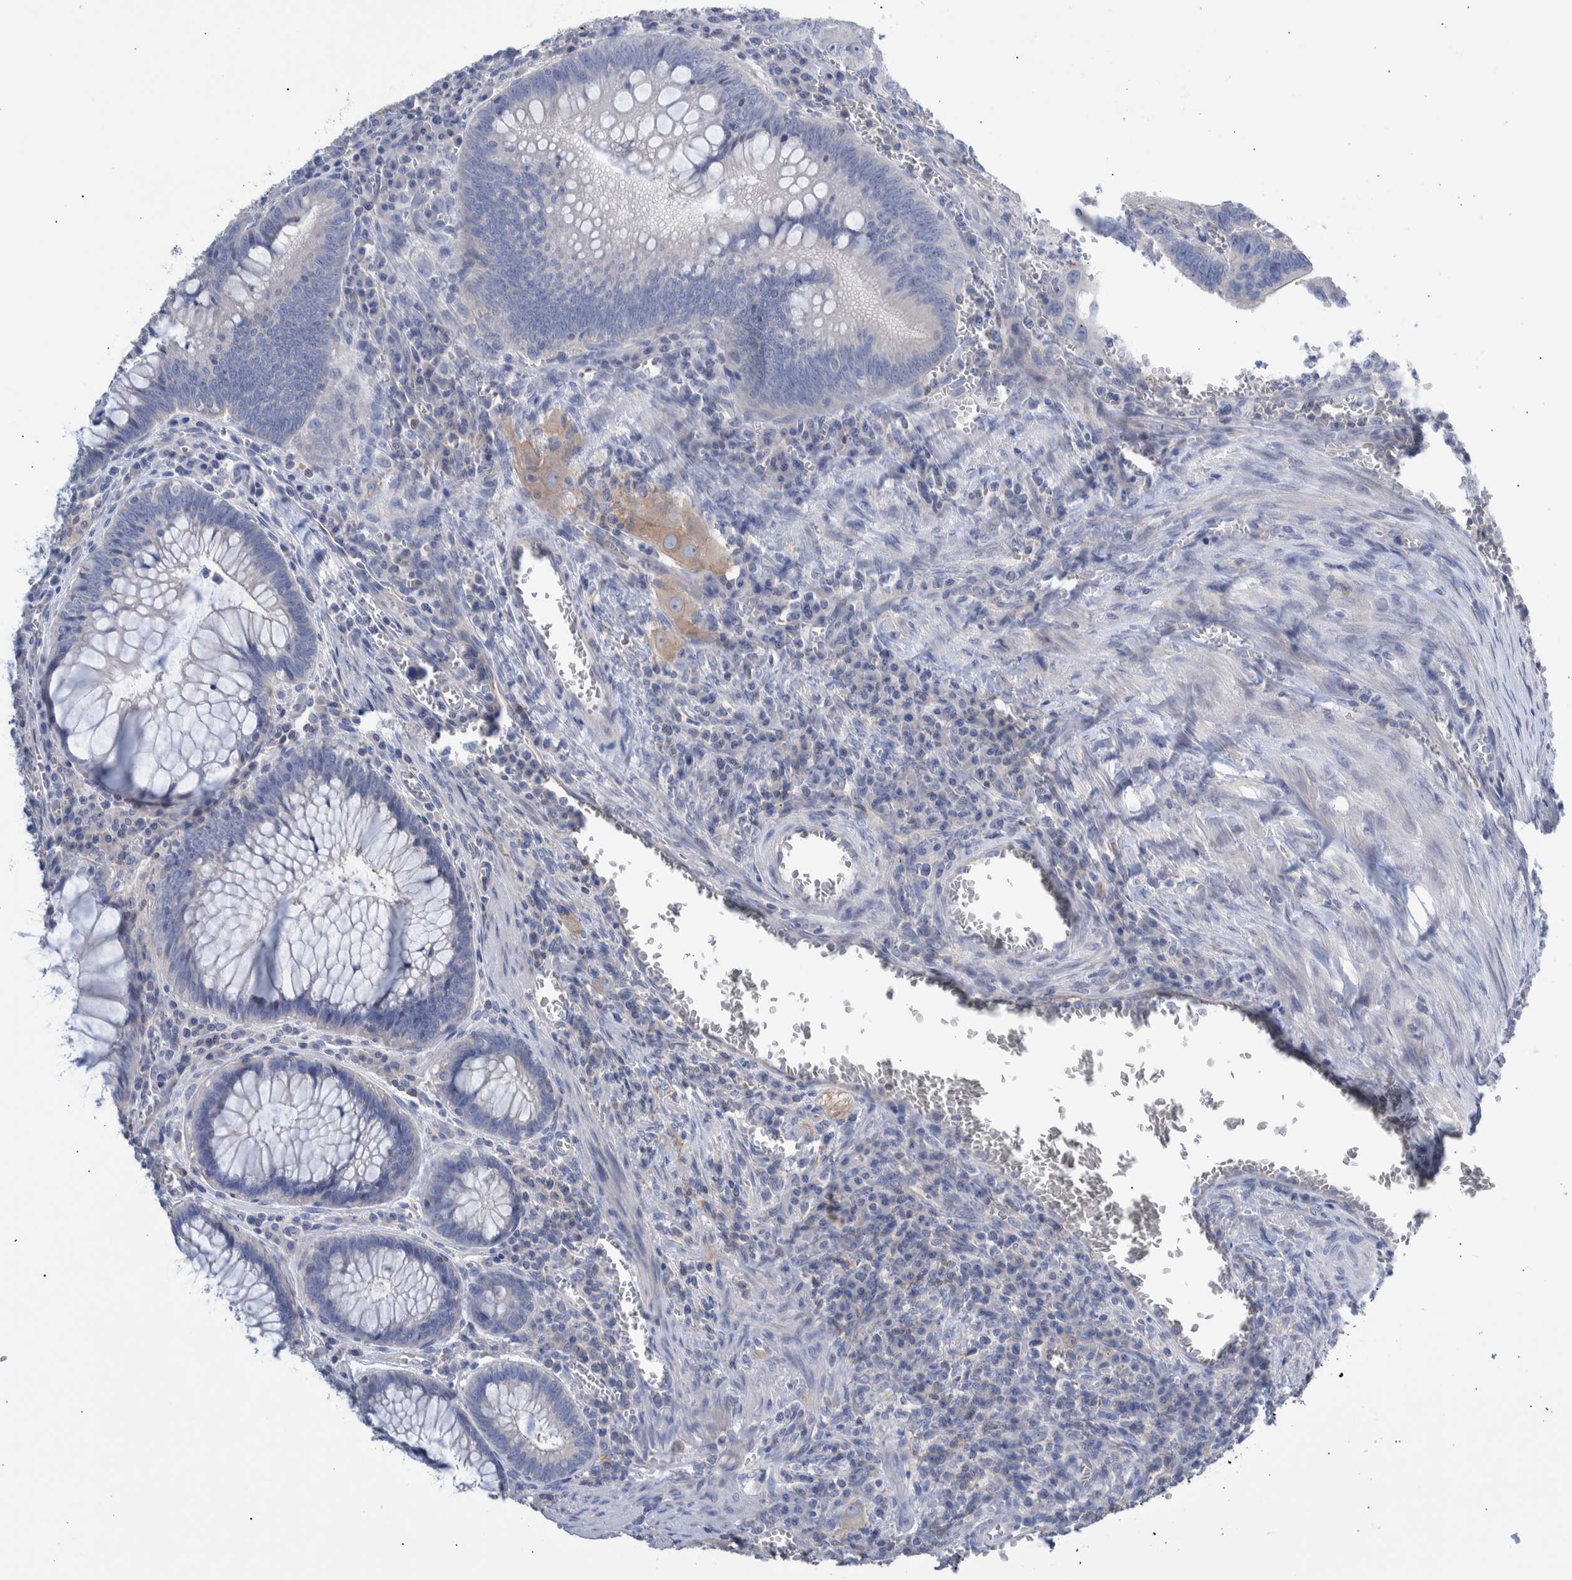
{"staining": {"intensity": "negative", "quantity": "none", "location": "none"}, "tissue": "colorectal cancer", "cell_type": "Tumor cells", "image_type": "cancer", "snomed": [{"axis": "morphology", "description": "Inflammation, NOS"}, {"axis": "morphology", "description": "Adenocarcinoma, NOS"}, {"axis": "topography", "description": "Colon"}], "caption": "Colorectal adenocarcinoma was stained to show a protein in brown. There is no significant positivity in tumor cells.", "gene": "PPP3CC", "patient": {"sex": "male", "age": 72}}